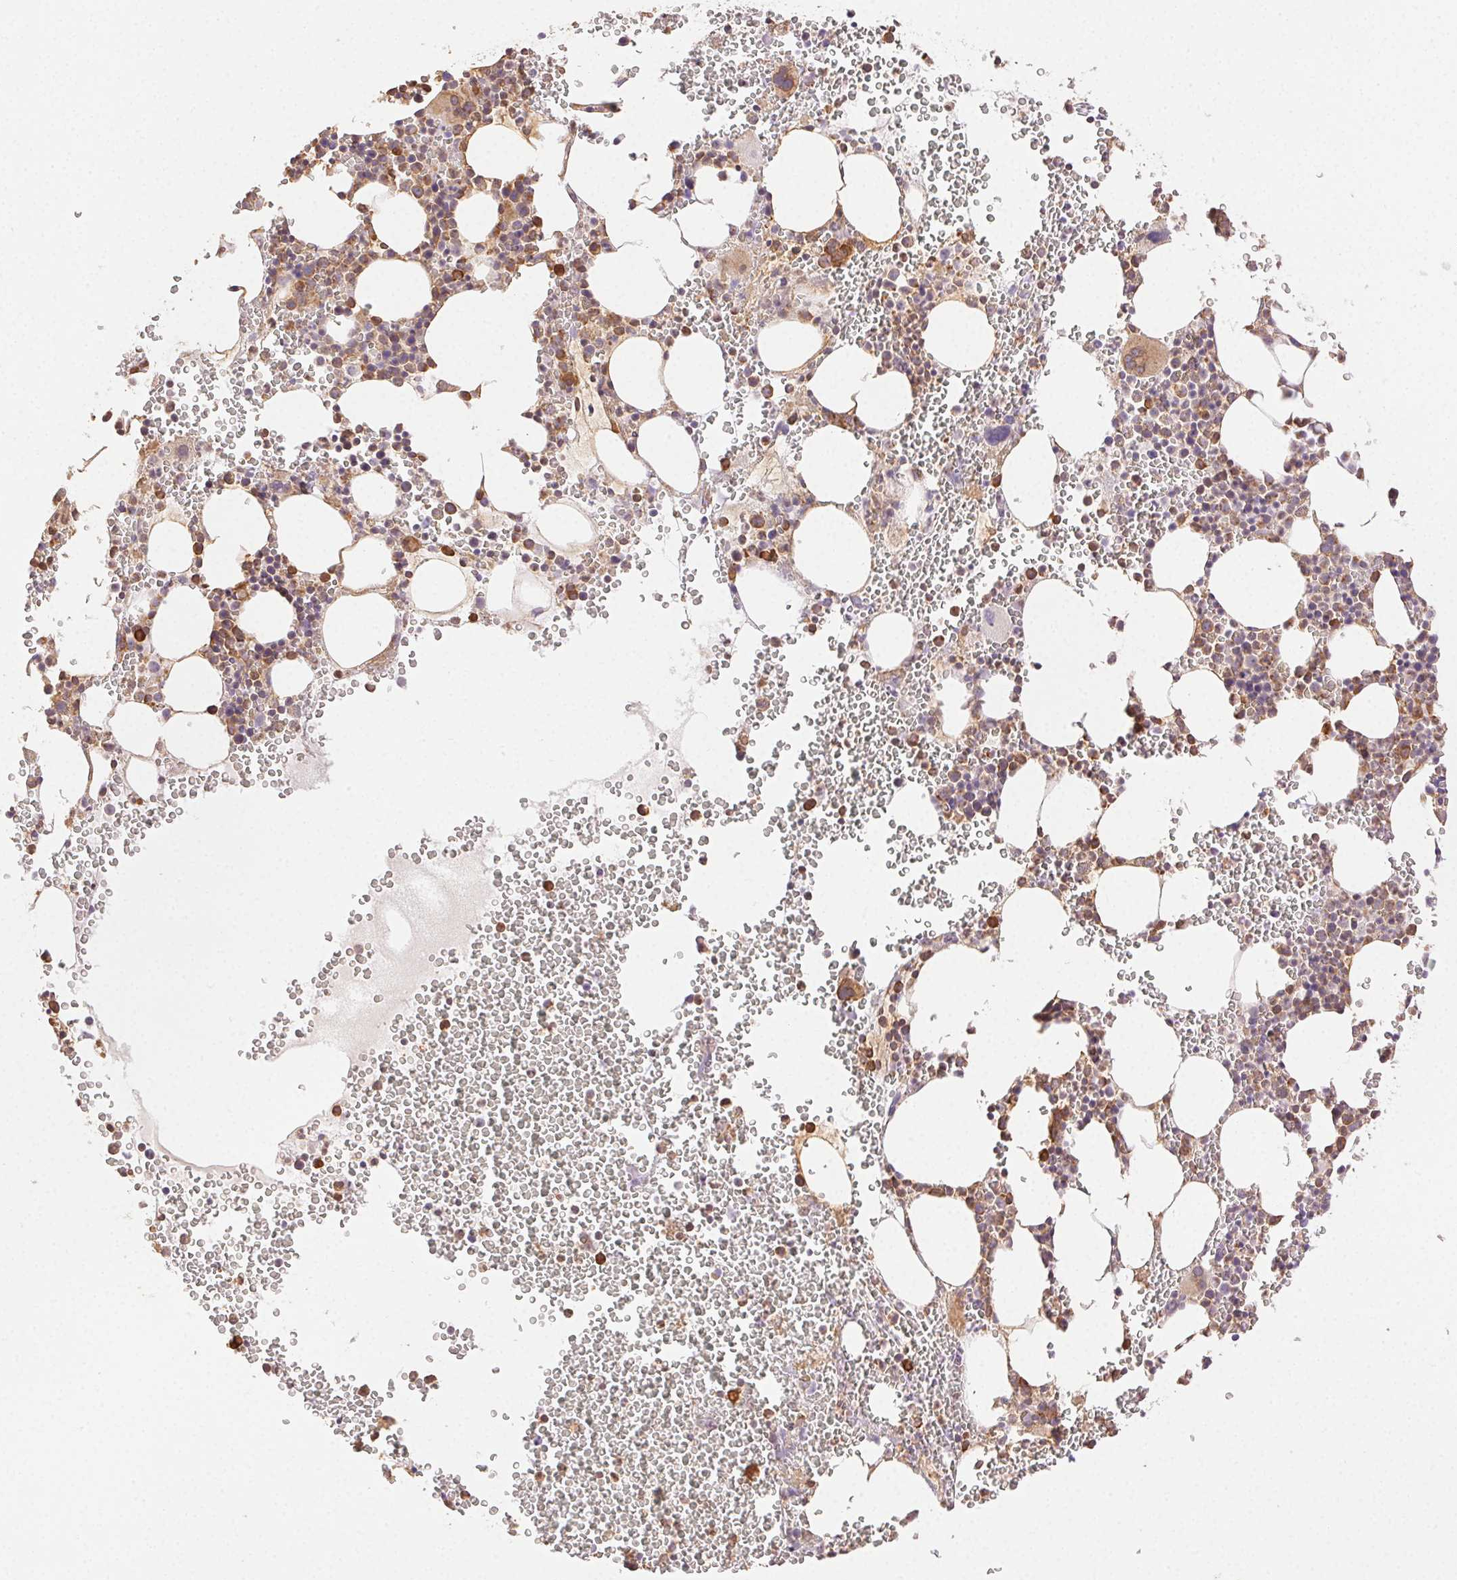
{"staining": {"intensity": "moderate", "quantity": "25%-75%", "location": "cytoplasmic/membranous"}, "tissue": "bone marrow", "cell_type": "Hematopoietic cells", "image_type": "normal", "snomed": [{"axis": "morphology", "description": "Normal tissue, NOS"}, {"axis": "topography", "description": "Bone marrow"}], "caption": "This is a histology image of immunohistochemistry (IHC) staining of normal bone marrow, which shows moderate expression in the cytoplasmic/membranous of hematopoietic cells.", "gene": "ENTREP1", "patient": {"sex": "male", "age": 82}}